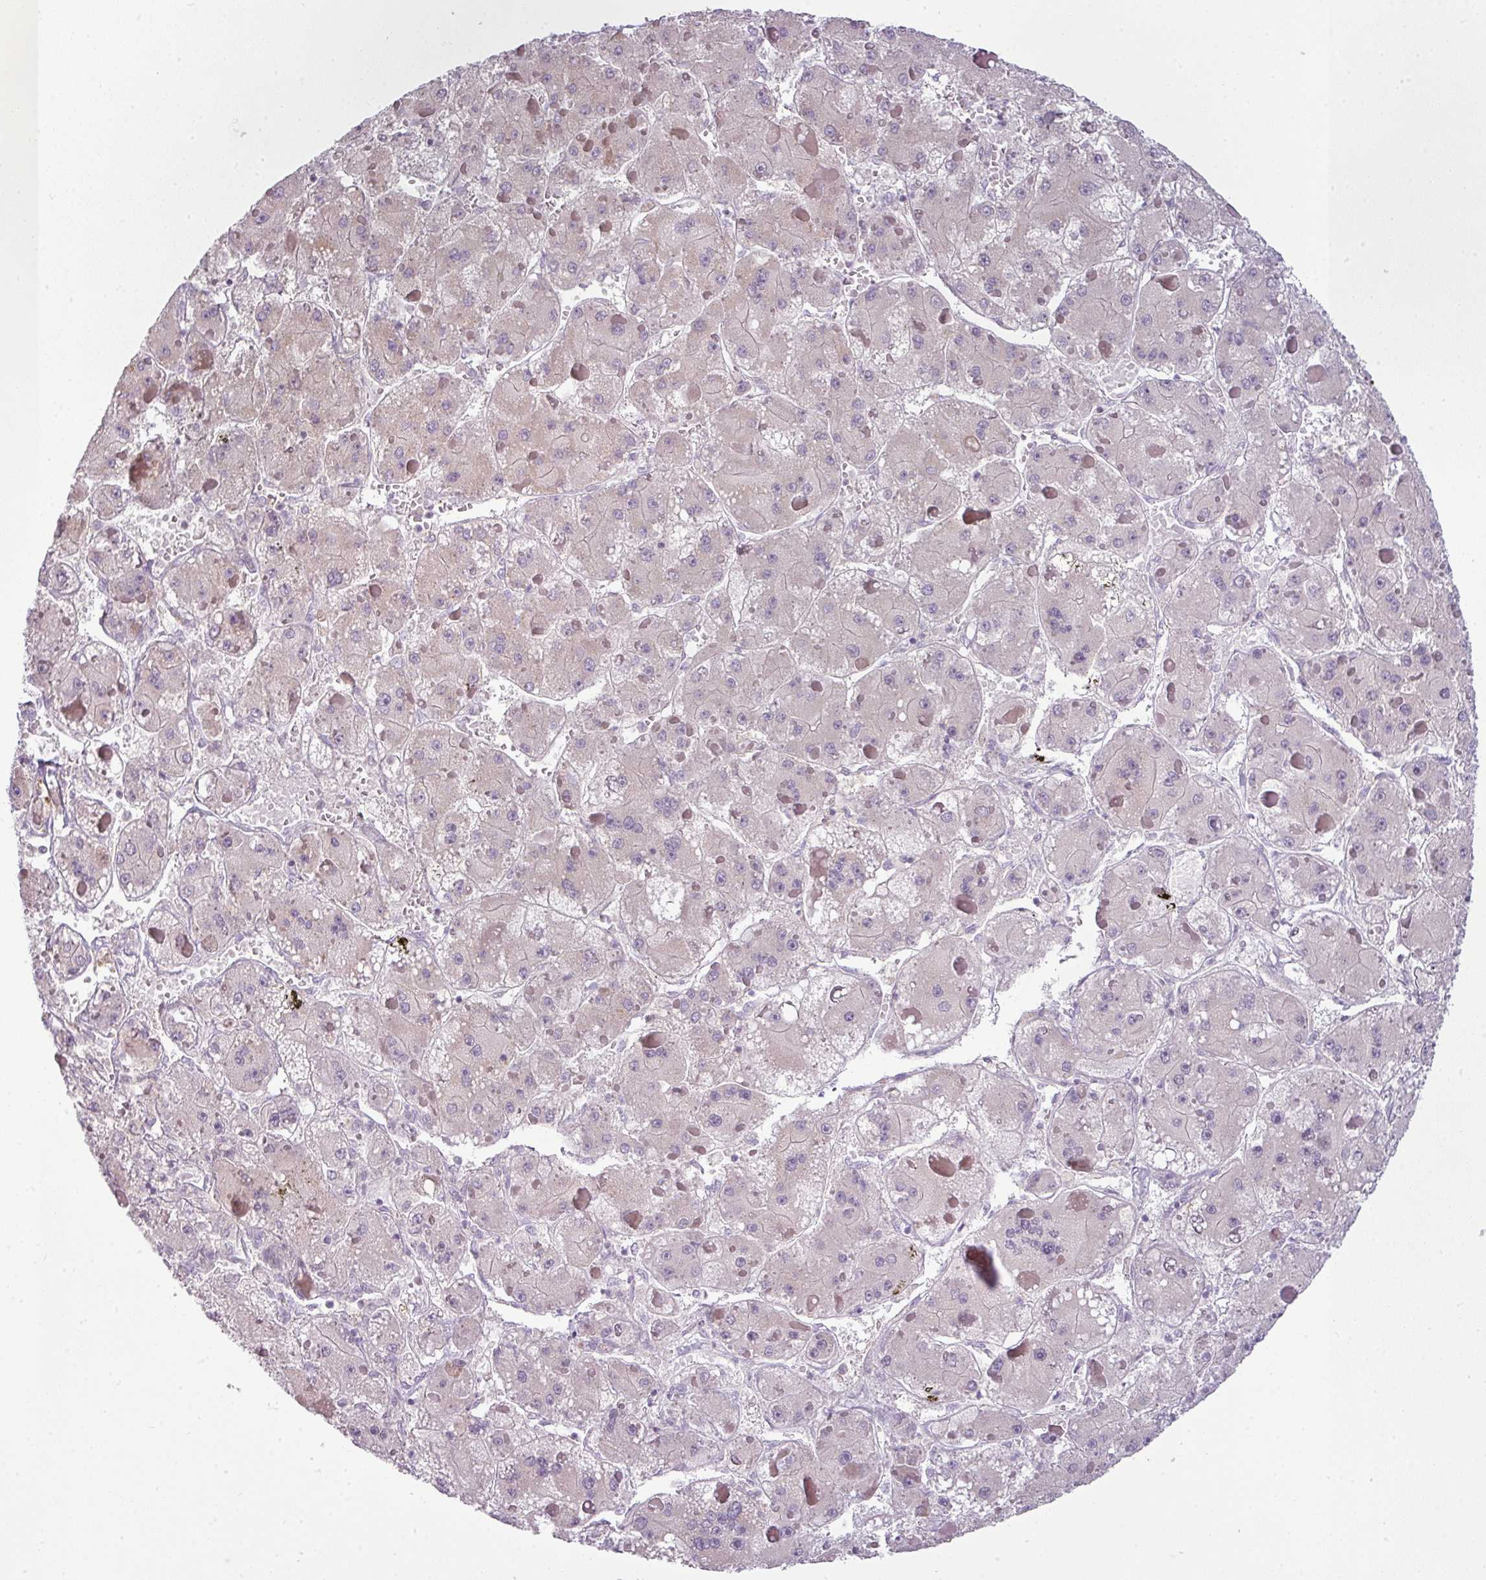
{"staining": {"intensity": "weak", "quantity": "<25%", "location": "cytoplasmic/membranous"}, "tissue": "liver cancer", "cell_type": "Tumor cells", "image_type": "cancer", "snomed": [{"axis": "morphology", "description": "Carcinoma, Hepatocellular, NOS"}, {"axis": "topography", "description": "Liver"}], "caption": "This image is of liver cancer stained with IHC to label a protein in brown with the nuclei are counter-stained blue. There is no expression in tumor cells. (Brightfield microscopy of DAB (3,3'-diaminobenzidine) immunohistochemistry (IHC) at high magnification).", "gene": "DERPC", "patient": {"sex": "female", "age": 73}}